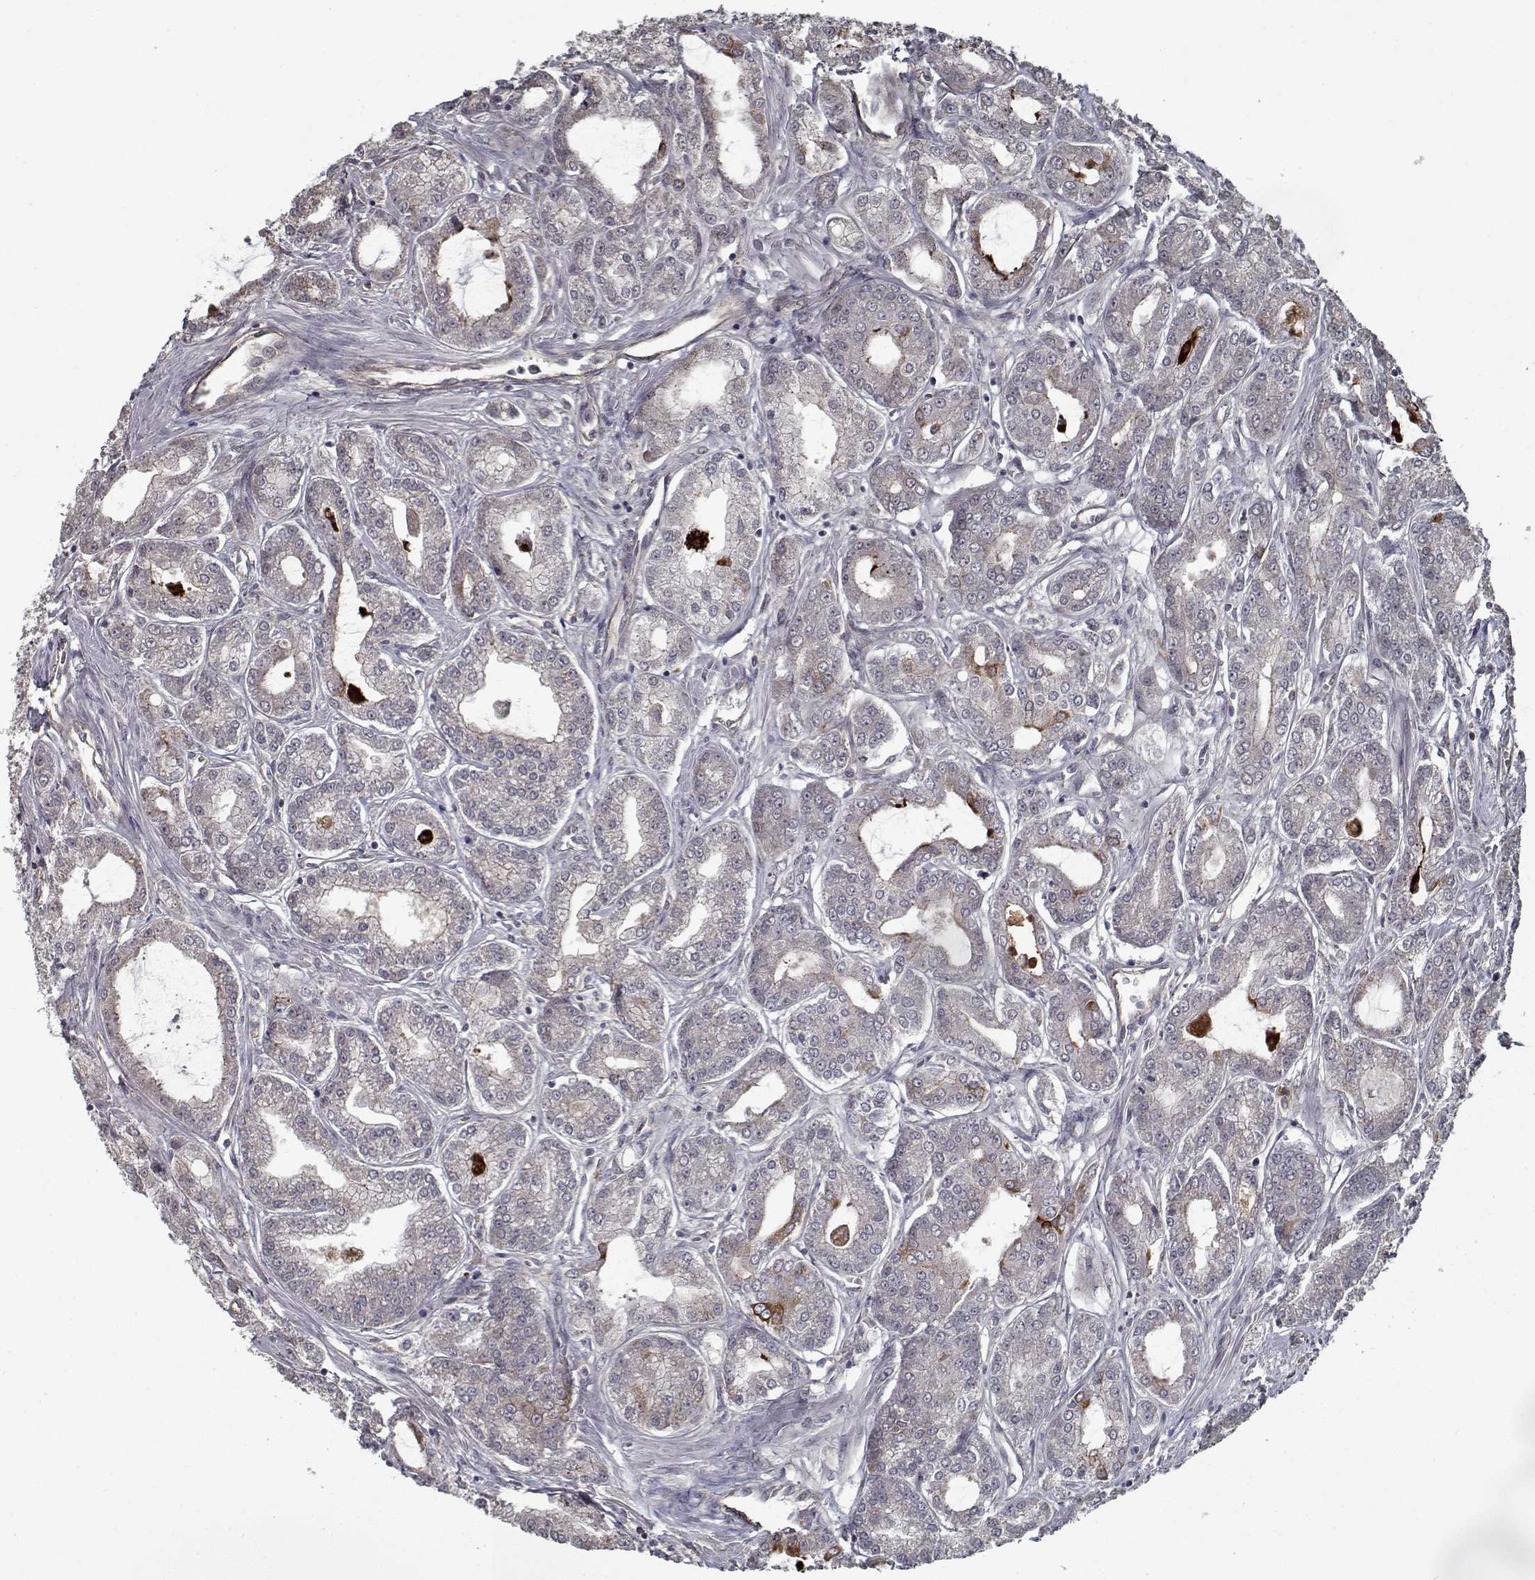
{"staining": {"intensity": "strong", "quantity": "<25%", "location": "cytoplasmic/membranous"}, "tissue": "prostate cancer", "cell_type": "Tumor cells", "image_type": "cancer", "snomed": [{"axis": "morphology", "description": "Adenocarcinoma, NOS"}, {"axis": "topography", "description": "Prostate"}], "caption": "Protein expression analysis of prostate adenocarcinoma displays strong cytoplasmic/membranous positivity in about <25% of tumor cells.", "gene": "NLK", "patient": {"sex": "male", "age": 71}}